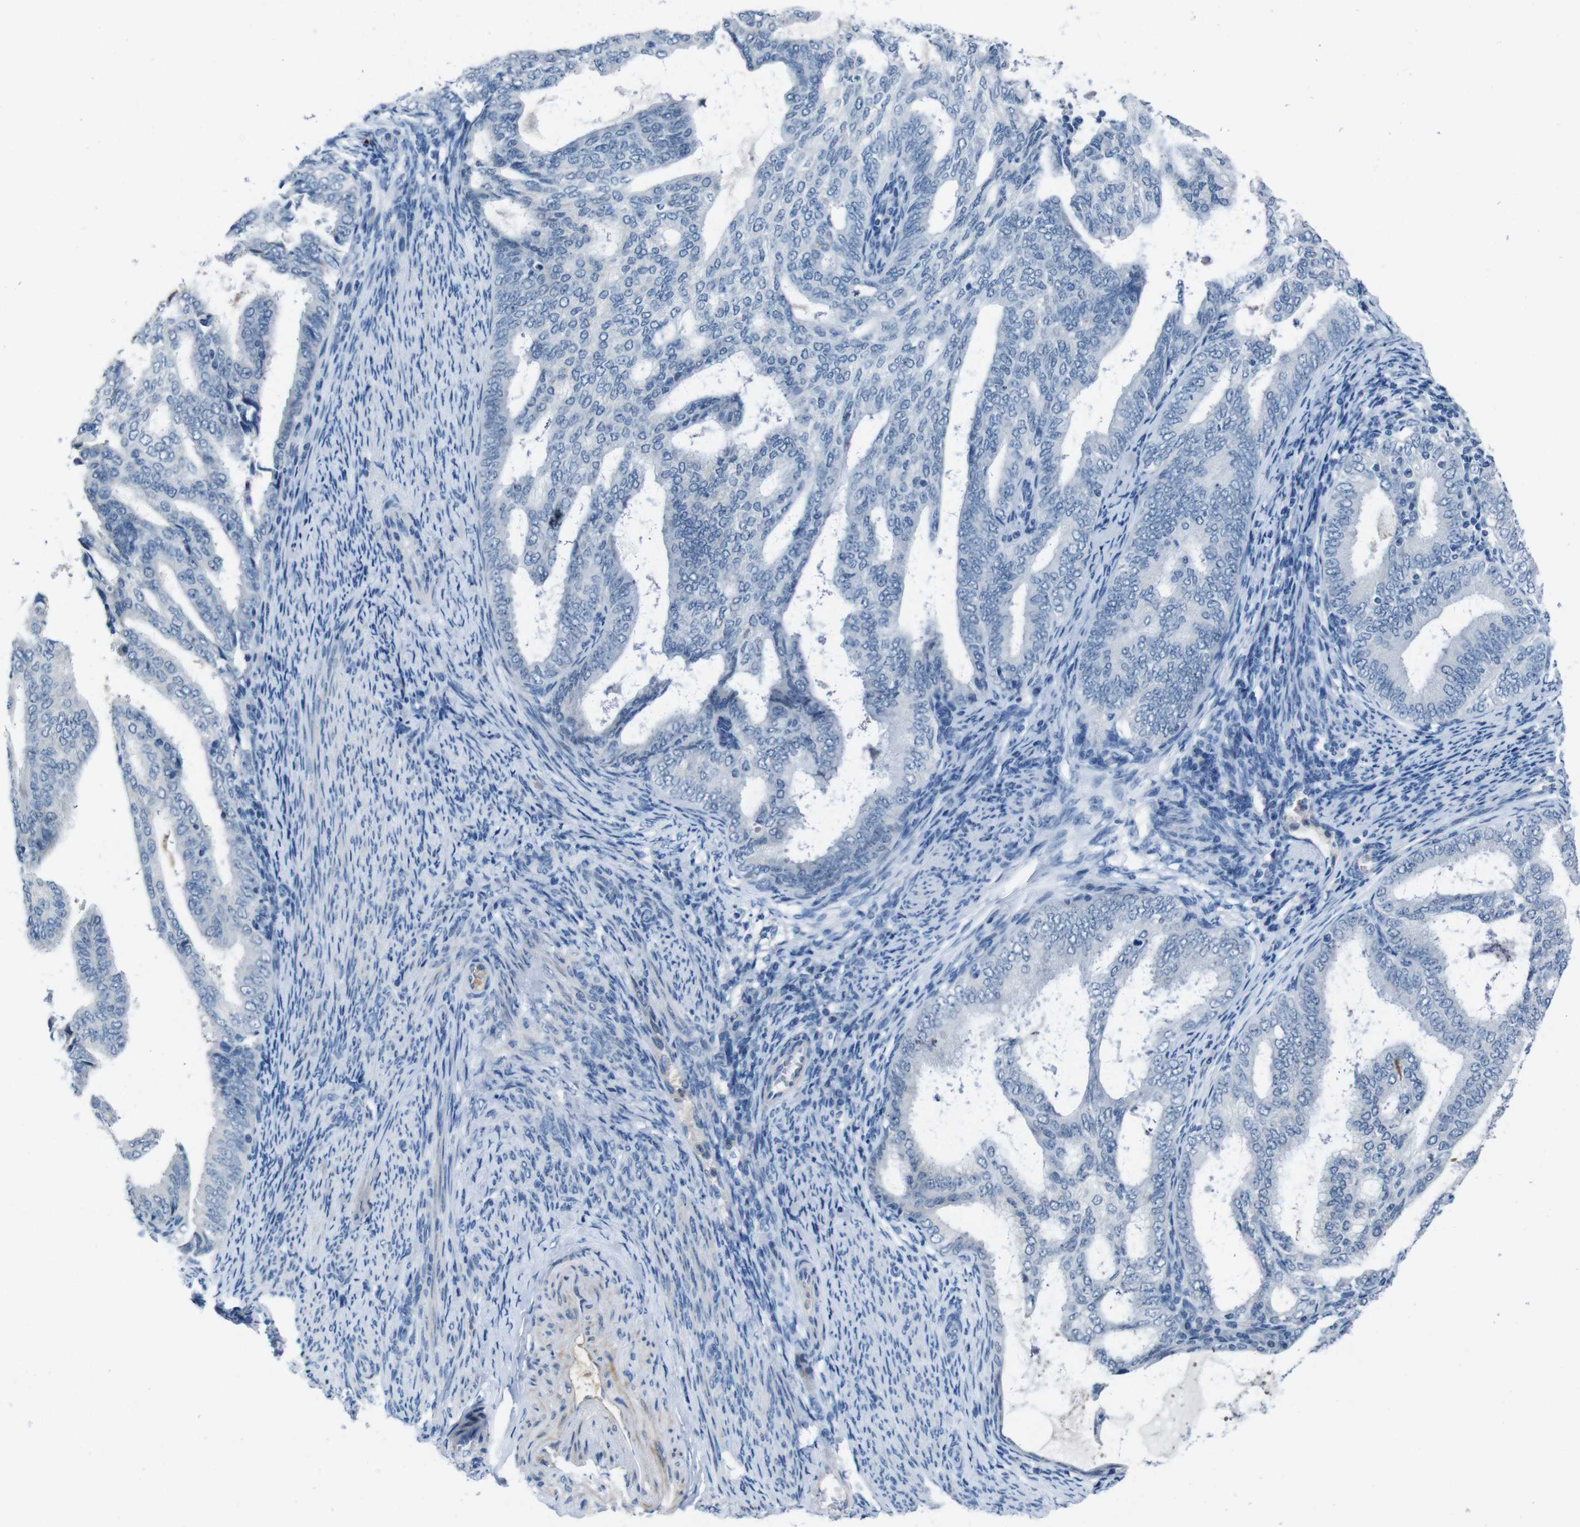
{"staining": {"intensity": "negative", "quantity": "none", "location": "none"}, "tissue": "endometrial cancer", "cell_type": "Tumor cells", "image_type": "cancer", "snomed": [{"axis": "morphology", "description": "Adenocarcinoma, NOS"}, {"axis": "topography", "description": "Endometrium"}], "caption": "This photomicrograph is of adenocarcinoma (endometrial) stained with immunohistochemistry (IHC) to label a protein in brown with the nuclei are counter-stained blue. There is no staining in tumor cells.", "gene": "CDHR2", "patient": {"sex": "female", "age": 58}}